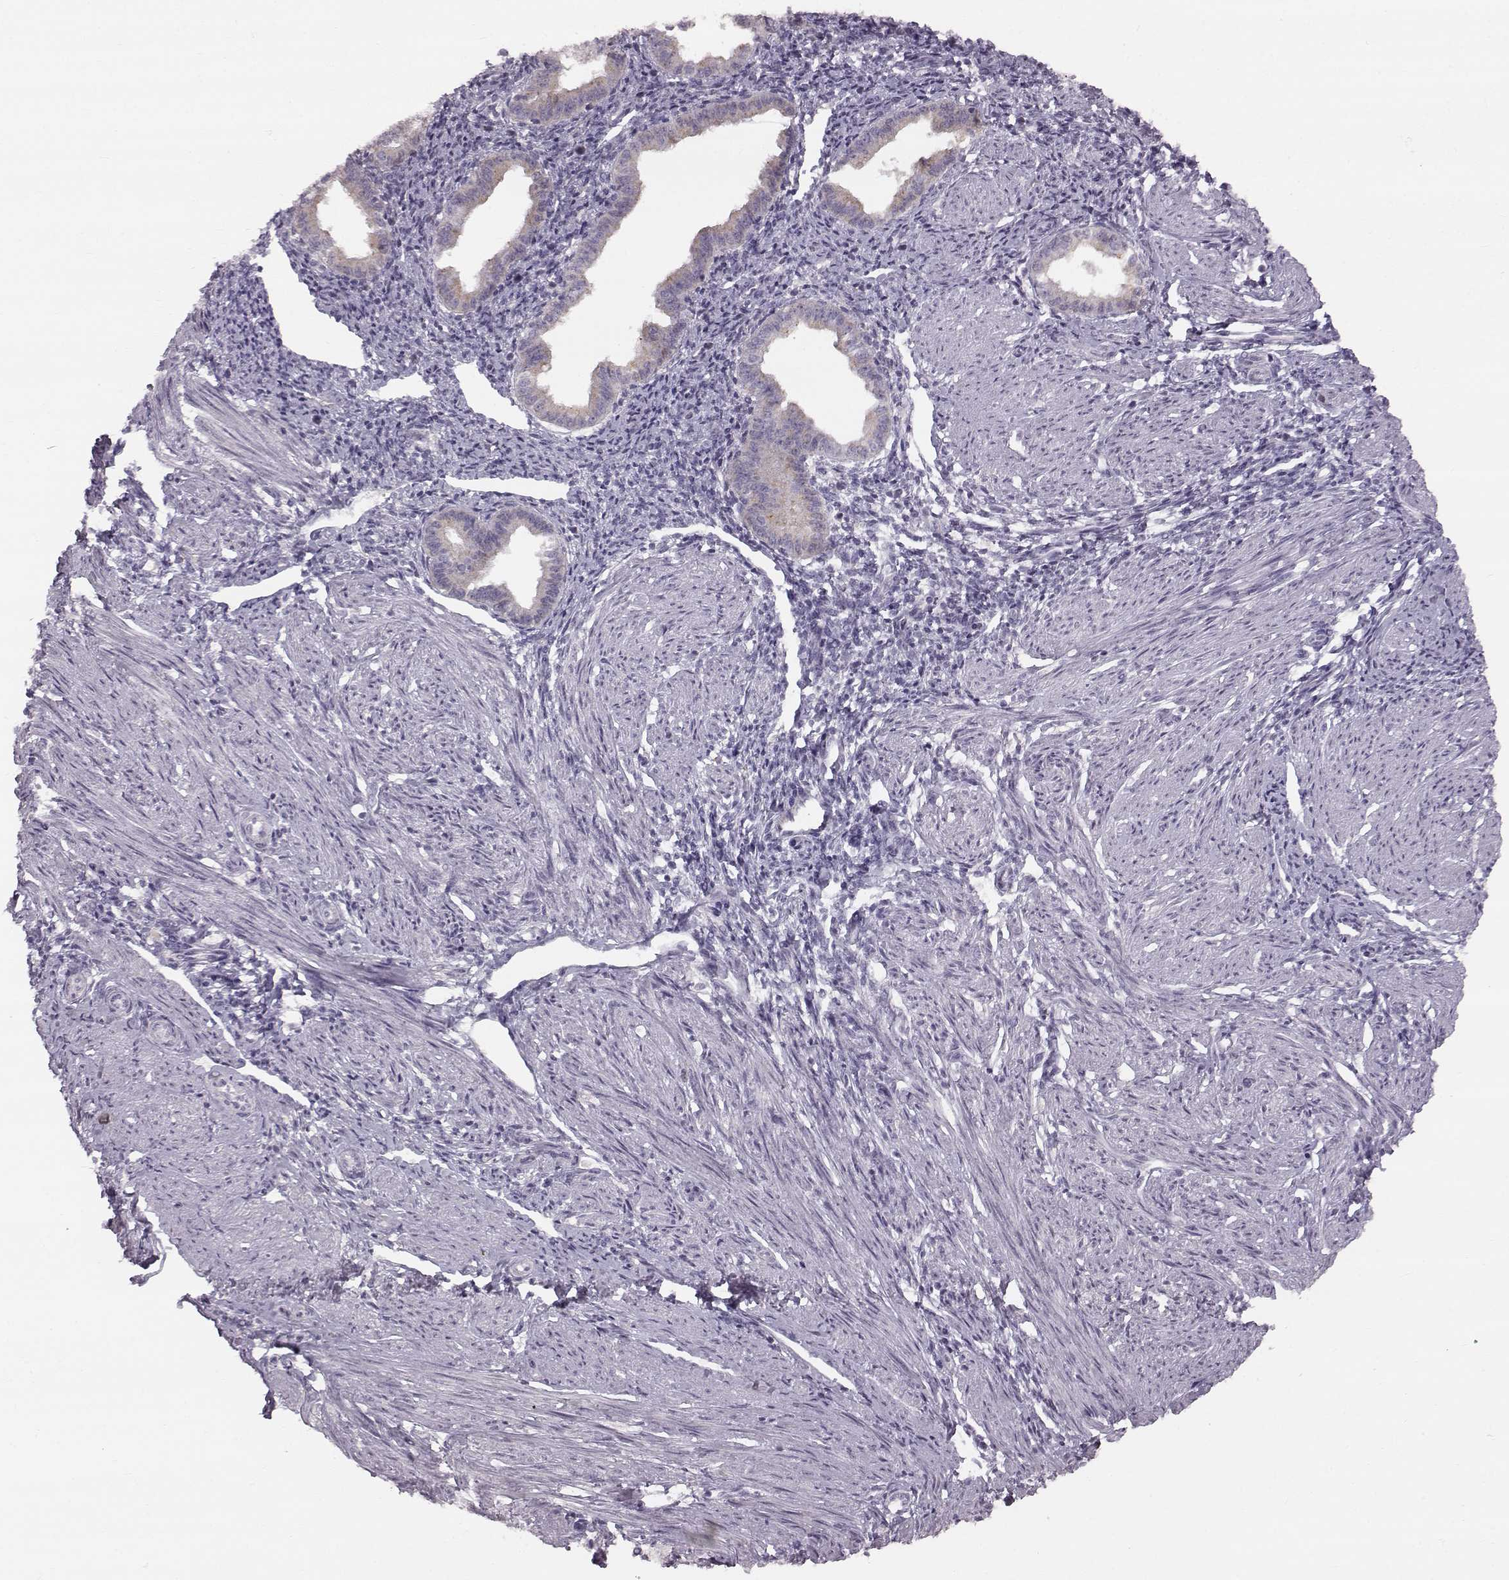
{"staining": {"intensity": "negative", "quantity": "none", "location": "none"}, "tissue": "endometrium", "cell_type": "Cells in endometrial stroma", "image_type": "normal", "snomed": [{"axis": "morphology", "description": "Normal tissue, NOS"}, {"axis": "topography", "description": "Endometrium"}], "caption": "DAB immunohistochemical staining of unremarkable endometrium displays no significant expression in cells in endometrial stroma.", "gene": "ACSL6", "patient": {"sex": "female", "age": 37}}